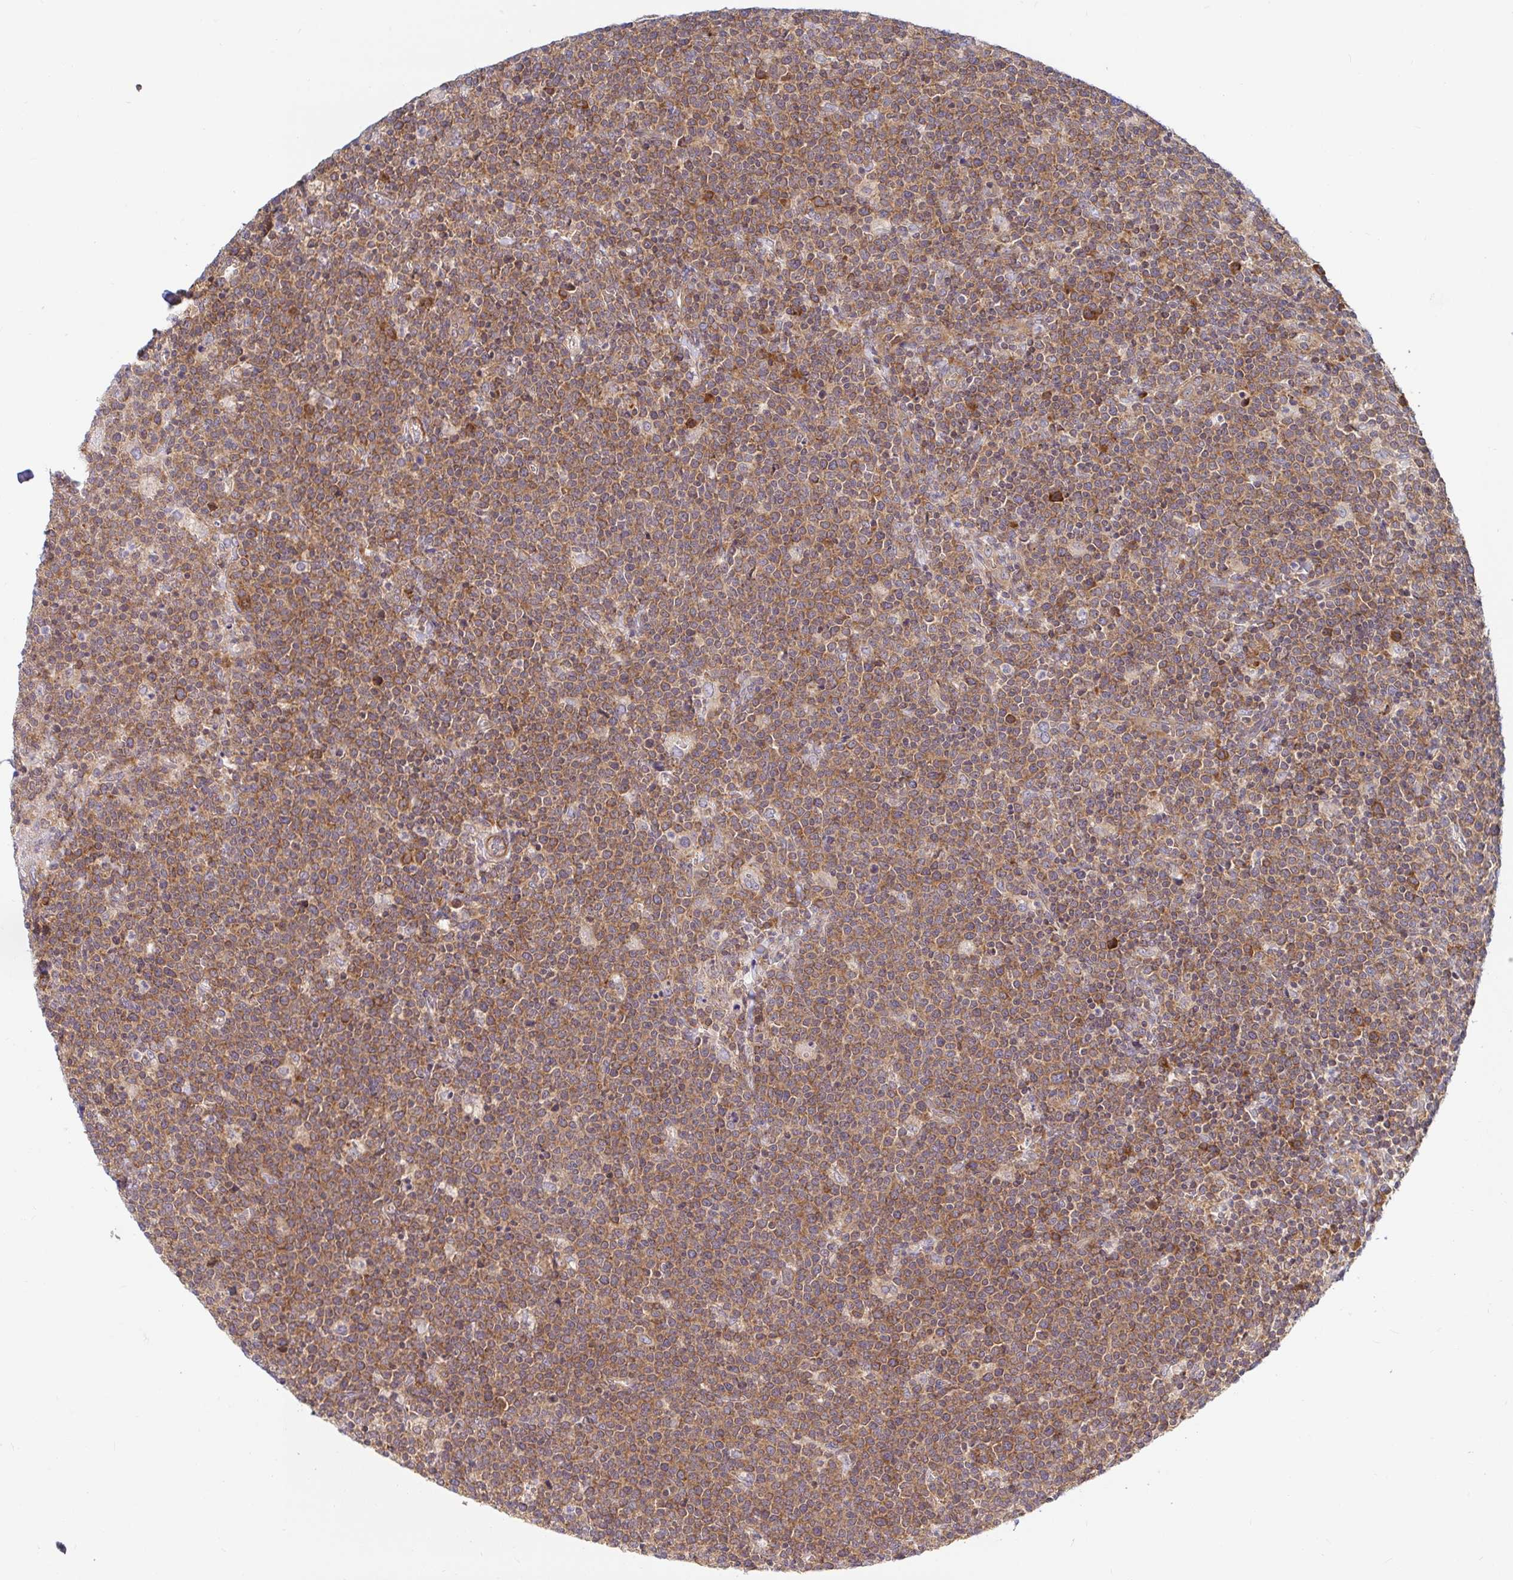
{"staining": {"intensity": "moderate", "quantity": ">75%", "location": "cytoplasmic/membranous"}, "tissue": "lymphoma", "cell_type": "Tumor cells", "image_type": "cancer", "snomed": [{"axis": "morphology", "description": "Malignant lymphoma, non-Hodgkin's type, High grade"}, {"axis": "topography", "description": "Lymph node"}], "caption": "Immunohistochemical staining of human high-grade malignant lymphoma, non-Hodgkin's type exhibits moderate cytoplasmic/membranous protein staining in approximately >75% of tumor cells.", "gene": "LARP1", "patient": {"sex": "male", "age": 61}}